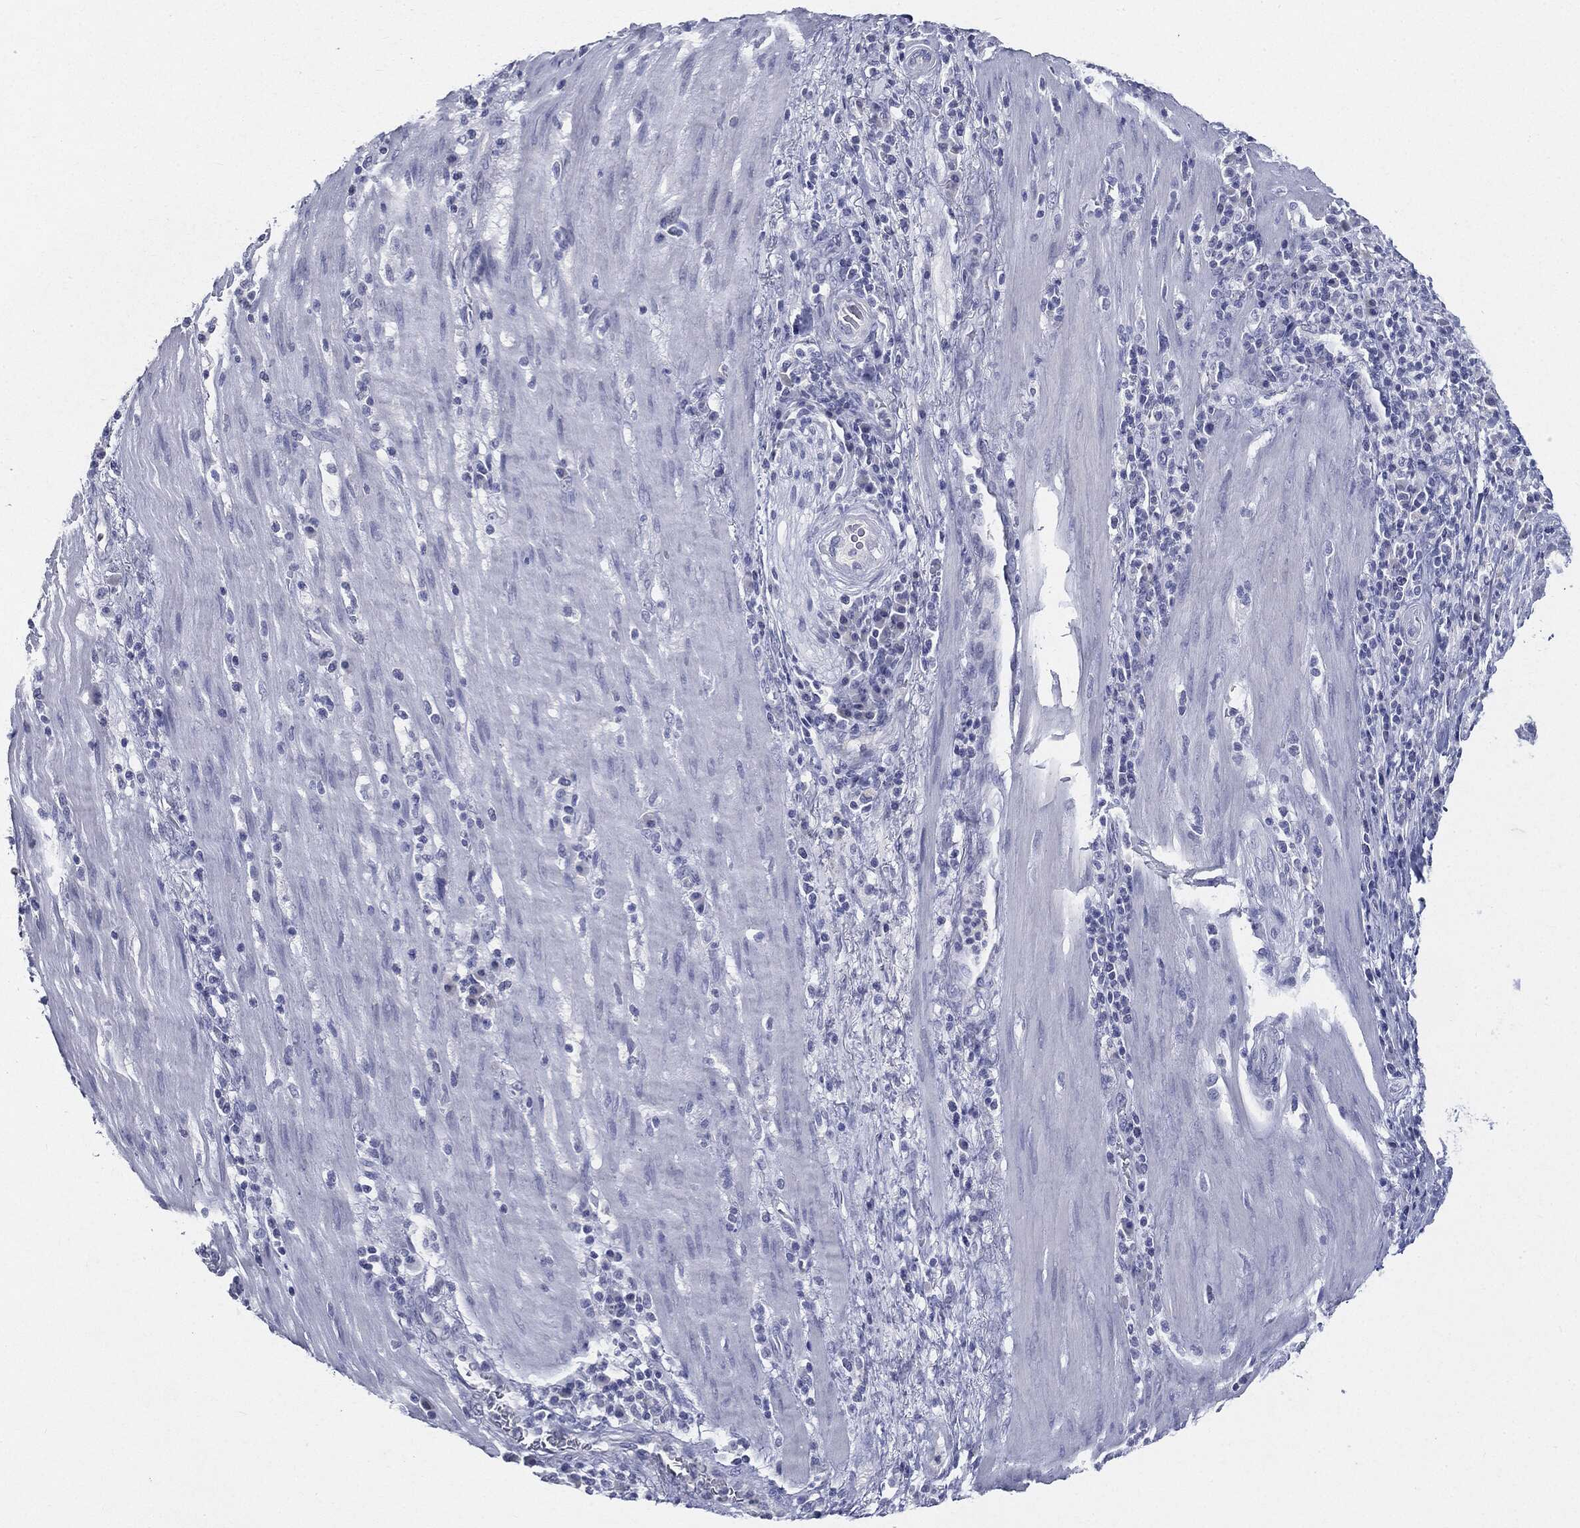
{"staining": {"intensity": "negative", "quantity": "none", "location": "none"}, "tissue": "stomach cancer", "cell_type": "Tumor cells", "image_type": "cancer", "snomed": [{"axis": "morphology", "description": "Adenocarcinoma, NOS"}, {"axis": "topography", "description": "Stomach"}], "caption": "An IHC photomicrograph of stomach cancer (adenocarcinoma) is shown. There is no staining in tumor cells of stomach cancer (adenocarcinoma).", "gene": "CGB1", "patient": {"sex": "male", "age": 54}}